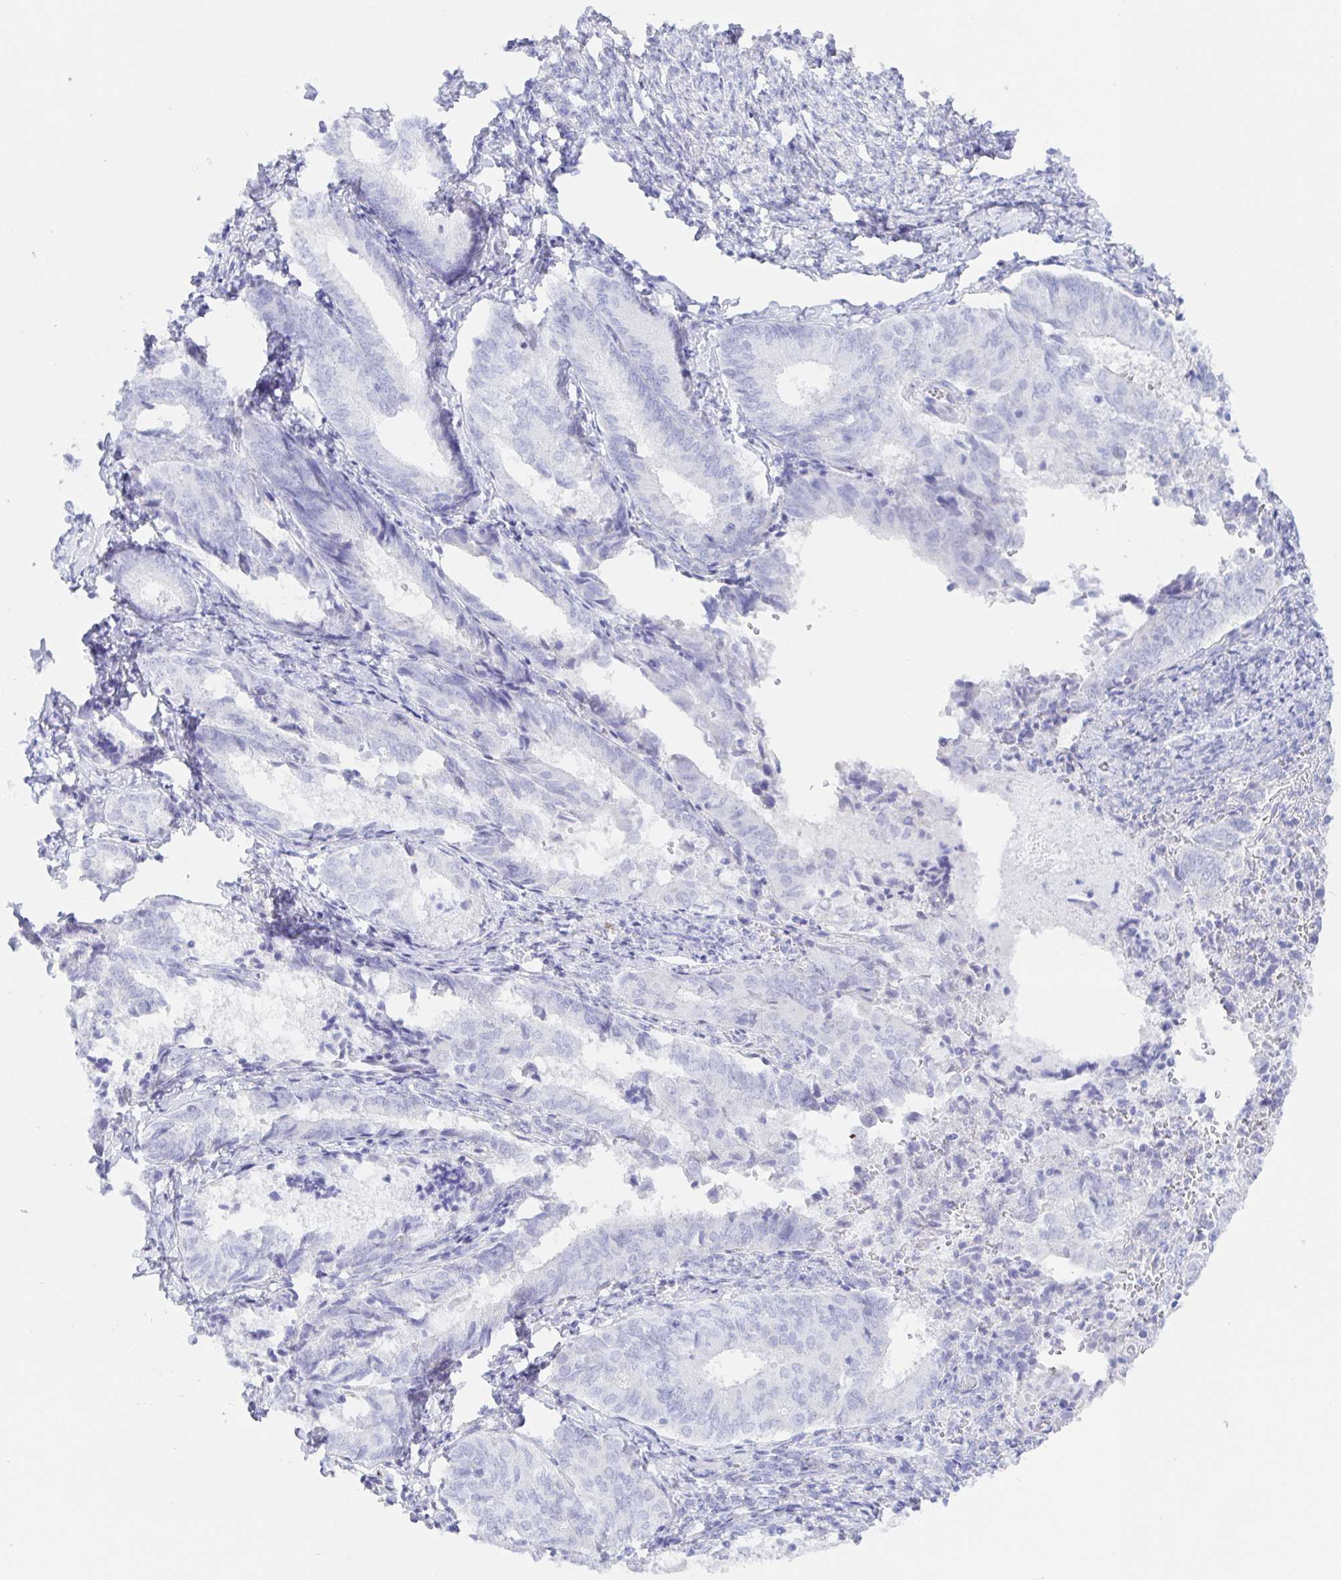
{"staining": {"intensity": "negative", "quantity": "none", "location": "none"}, "tissue": "endometrial cancer", "cell_type": "Tumor cells", "image_type": "cancer", "snomed": [{"axis": "morphology", "description": "Adenocarcinoma, NOS"}, {"axis": "topography", "description": "Endometrium"}], "caption": "DAB immunohistochemical staining of human endometrial cancer shows no significant expression in tumor cells.", "gene": "KCNH6", "patient": {"sex": "female", "age": 87}}